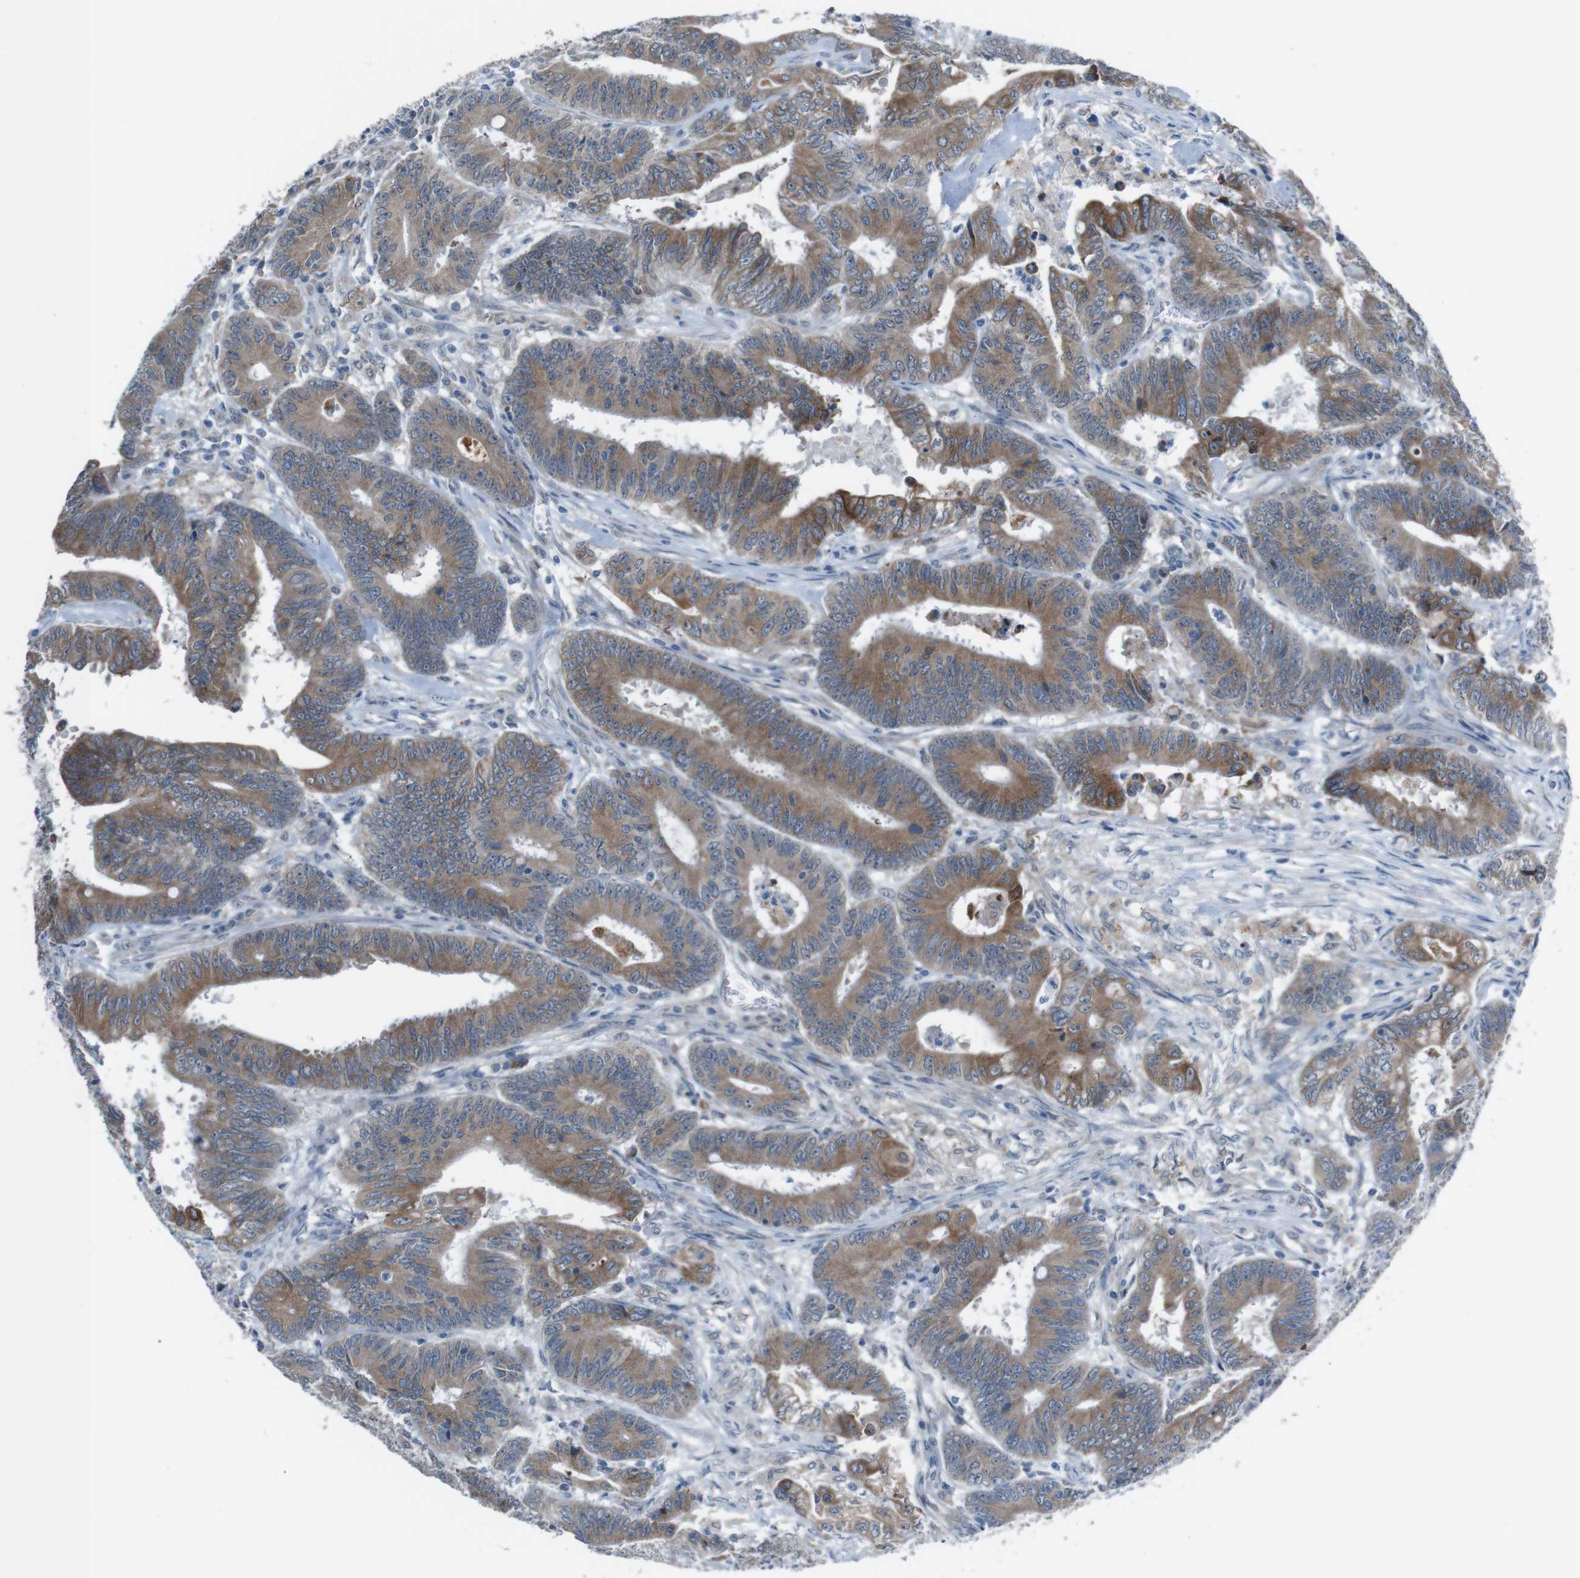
{"staining": {"intensity": "moderate", "quantity": ">75%", "location": "cytoplasmic/membranous"}, "tissue": "colorectal cancer", "cell_type": "Tumor cells", "image_type": "cancer", "snomed": [{"axis": "morphology", "description": "Adenocarcinoma, NOS"}, {"axis": "topography", "description": "Colon"}], "caption": "Human colorectal cancer (adenocarcinoma) stained with a protein marker demonstrates moderate staining in tumor cells.", "gene": "CDH22", "patient": {"sex": "male", "age": 45}}